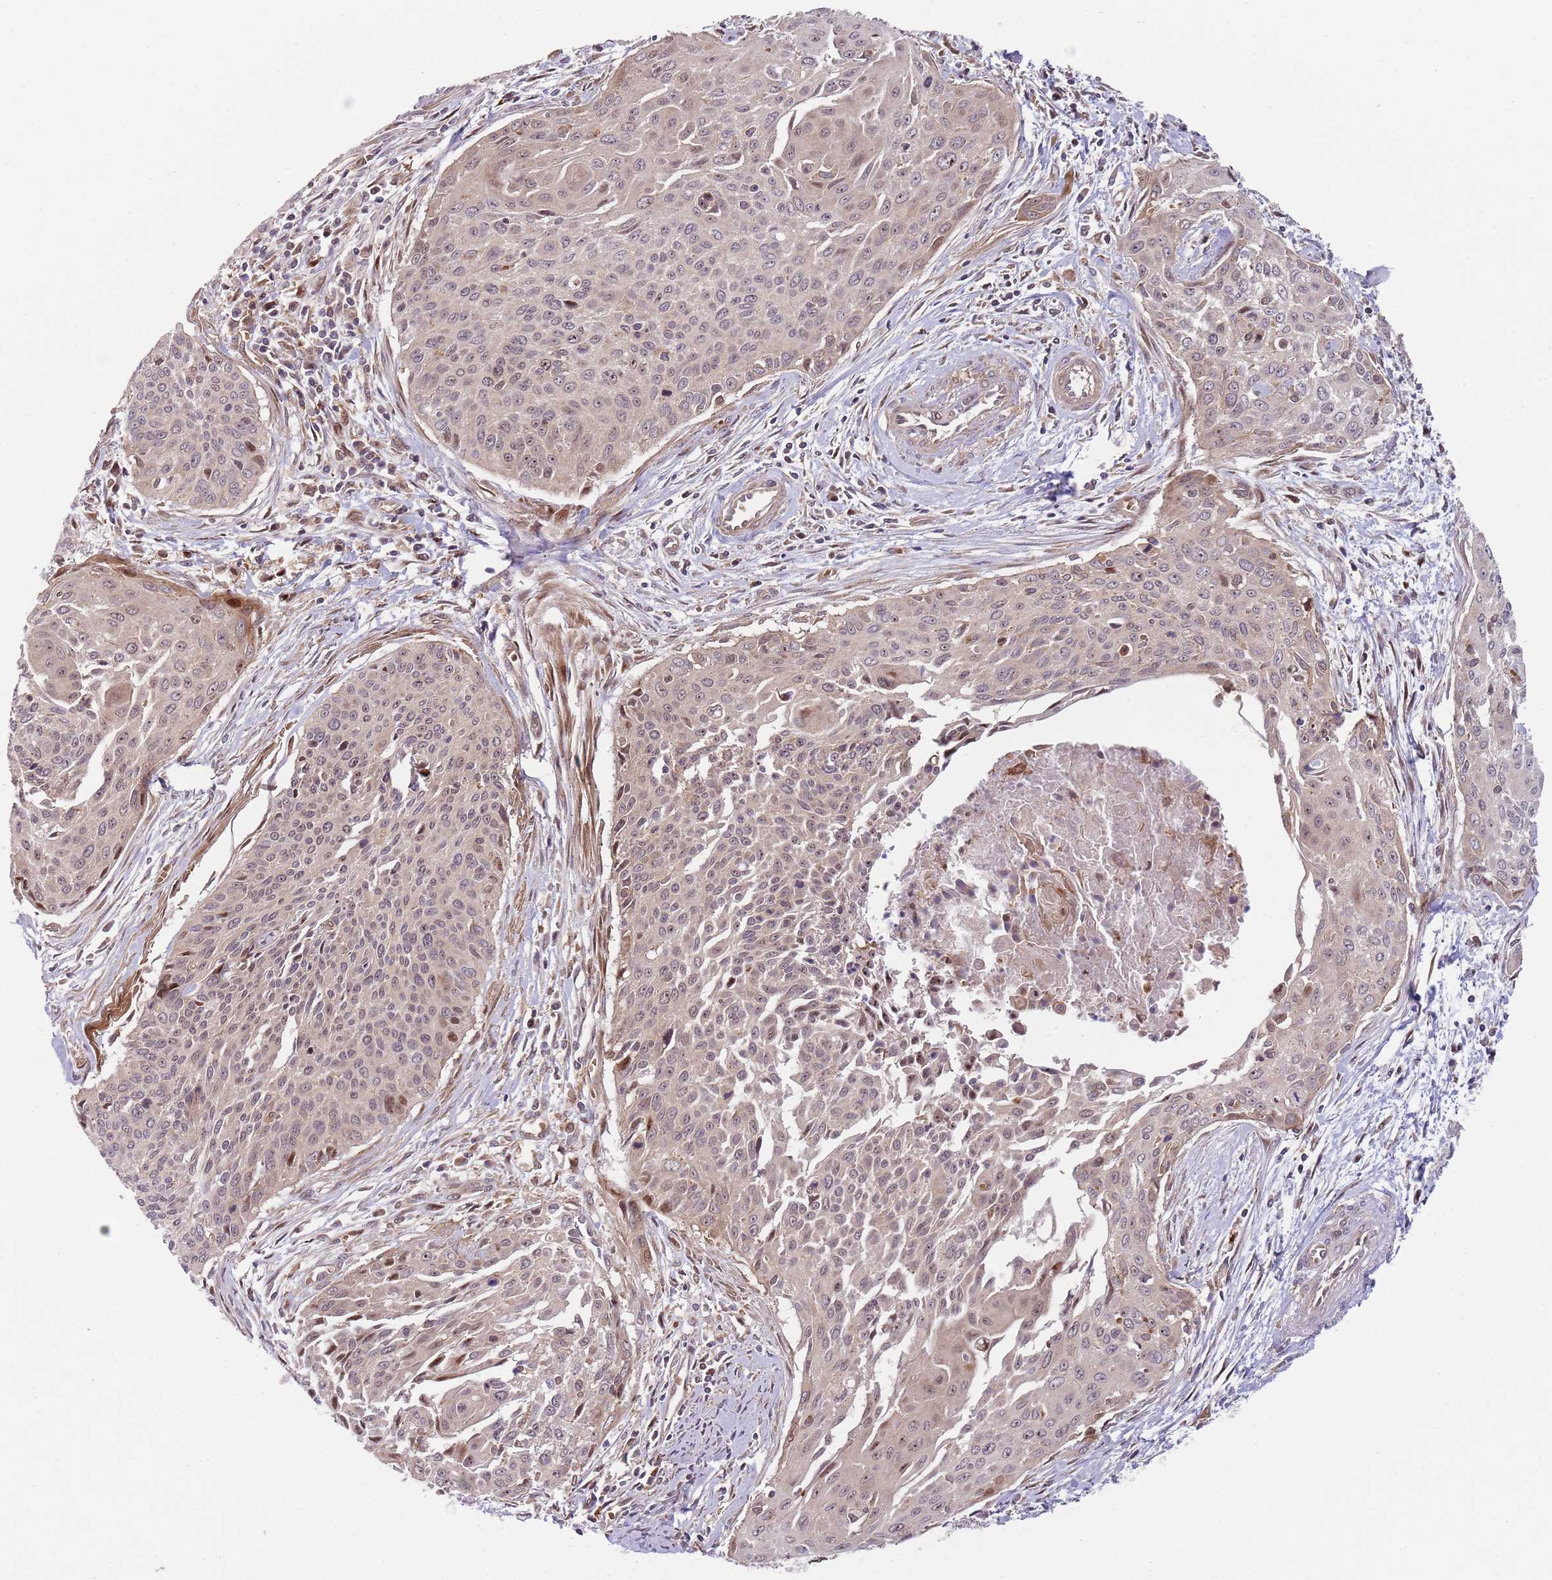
{"staining": {"intensity": "weak", "quantity": "<25%", "location": "nuclear"}, "tissue": "cervical cancer", "cell_type": "Tumor cells", "image_type": "cancer", "snomed": [{"axis": "morphology", "description": "Squamous cell carcinoma, NOS"}, {"axis": "topography", "description": "Cervix"}], "caption": "Human cervical squamous cell carcinoma stained for a protein using IHC shows no positivity in tumor cells.", "gene": "GGA1", "patient": {"sex": "female", "age": 55}}